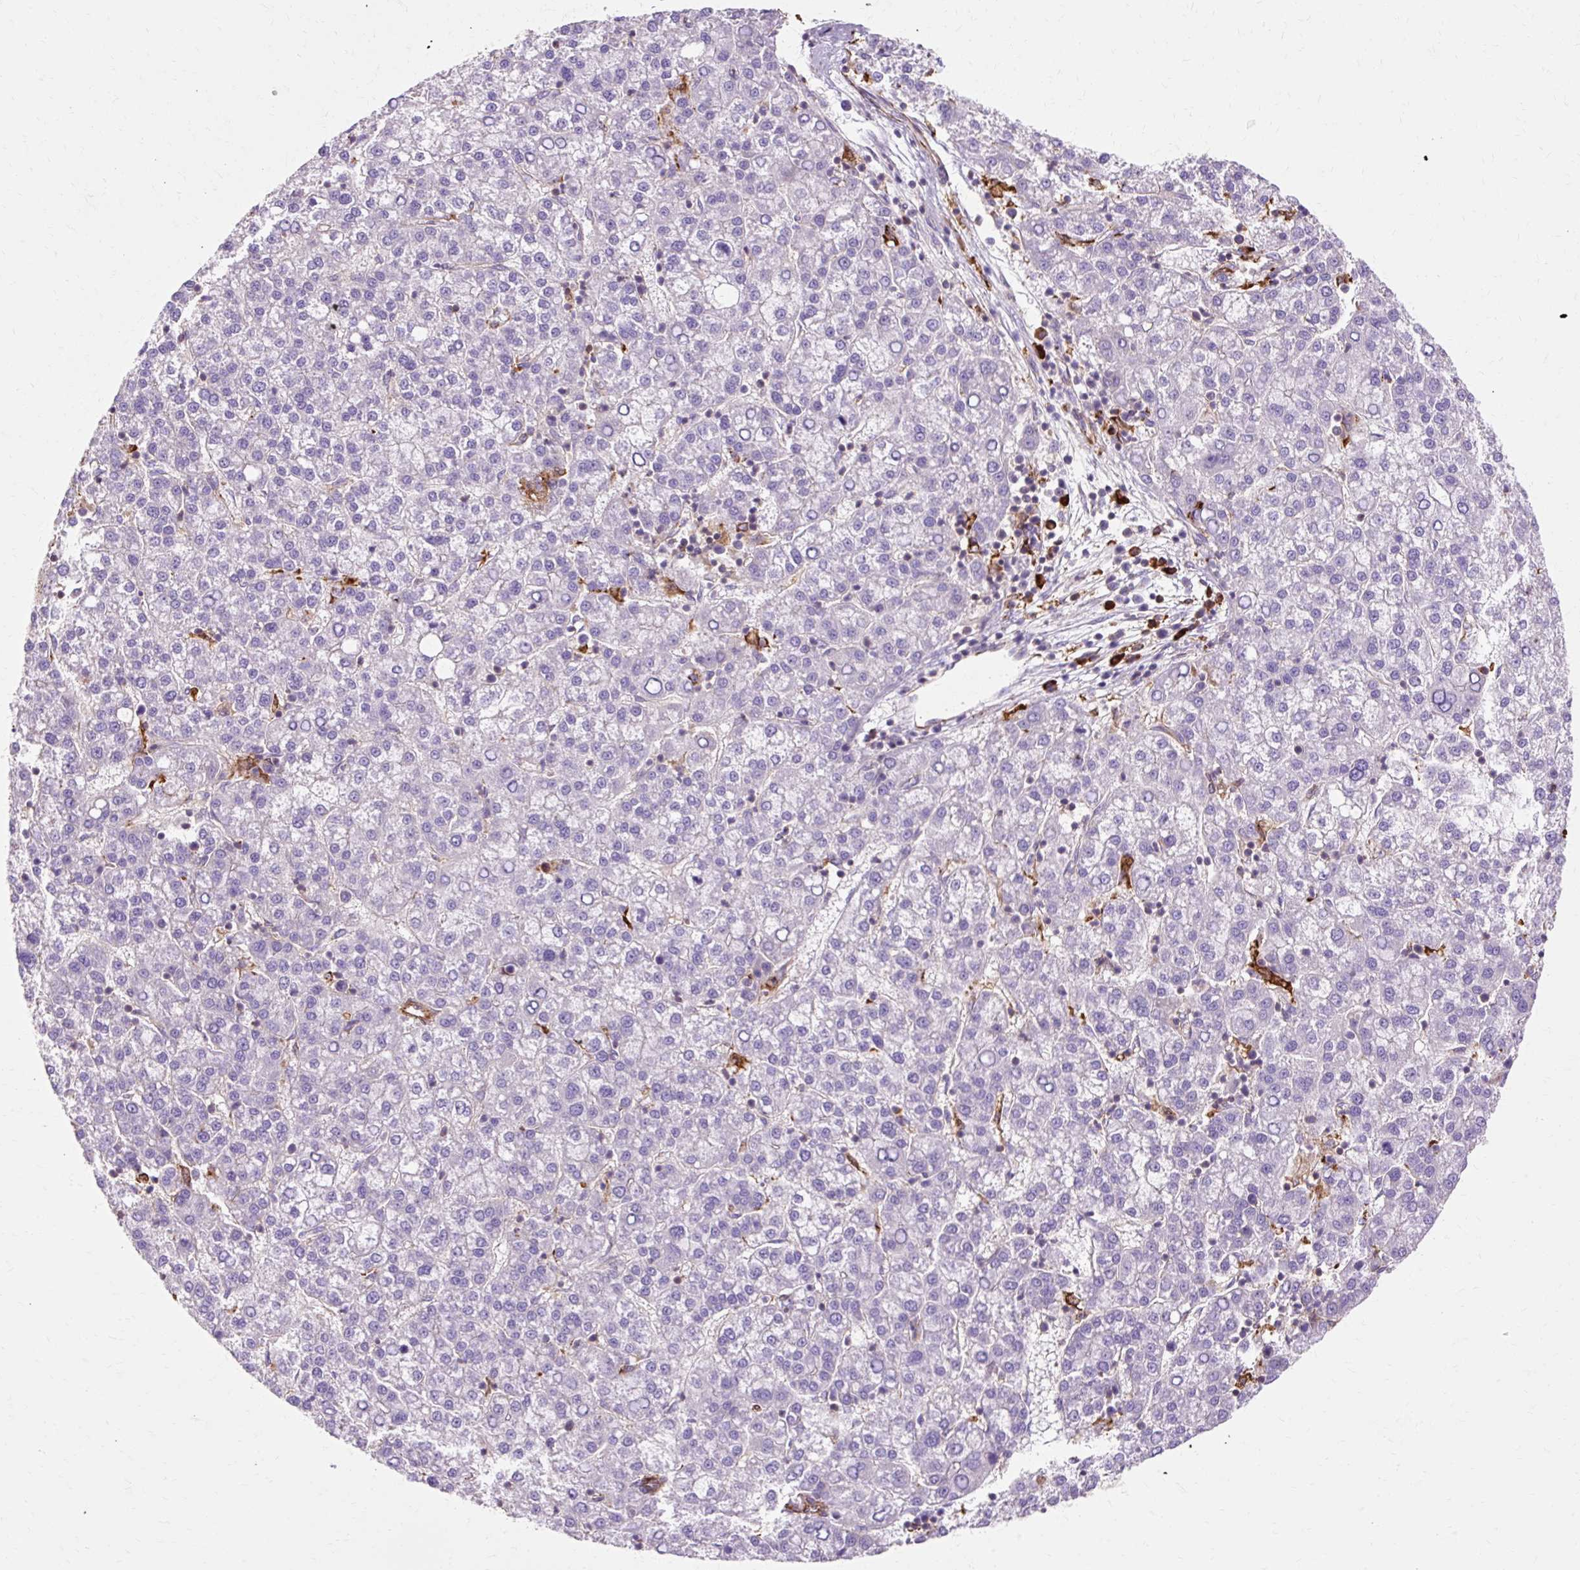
{"staining": {"intensity": "negative", "quantity": "none", "location": "none"}, "tissue": "liver cancer", "cell_type": "Tumor cells", "image_type": "cancer", "snomed": [{"axis": "morphology", "description": "Carcinoma, Hepatocellular, NOS"}, {"axis": "topography", "description": "Liver"}], "caption": "Immunohistochemistry photomicrograph of human liver cancer (hepatocellular carcinoma) stained for a protein (brown), which shows no staining in tumor cells. (Brightfield microscopy of DAB IHC at high magnification).", "gene": "TBC1D2B", "patient": {"sex": "female", "age": 58}}